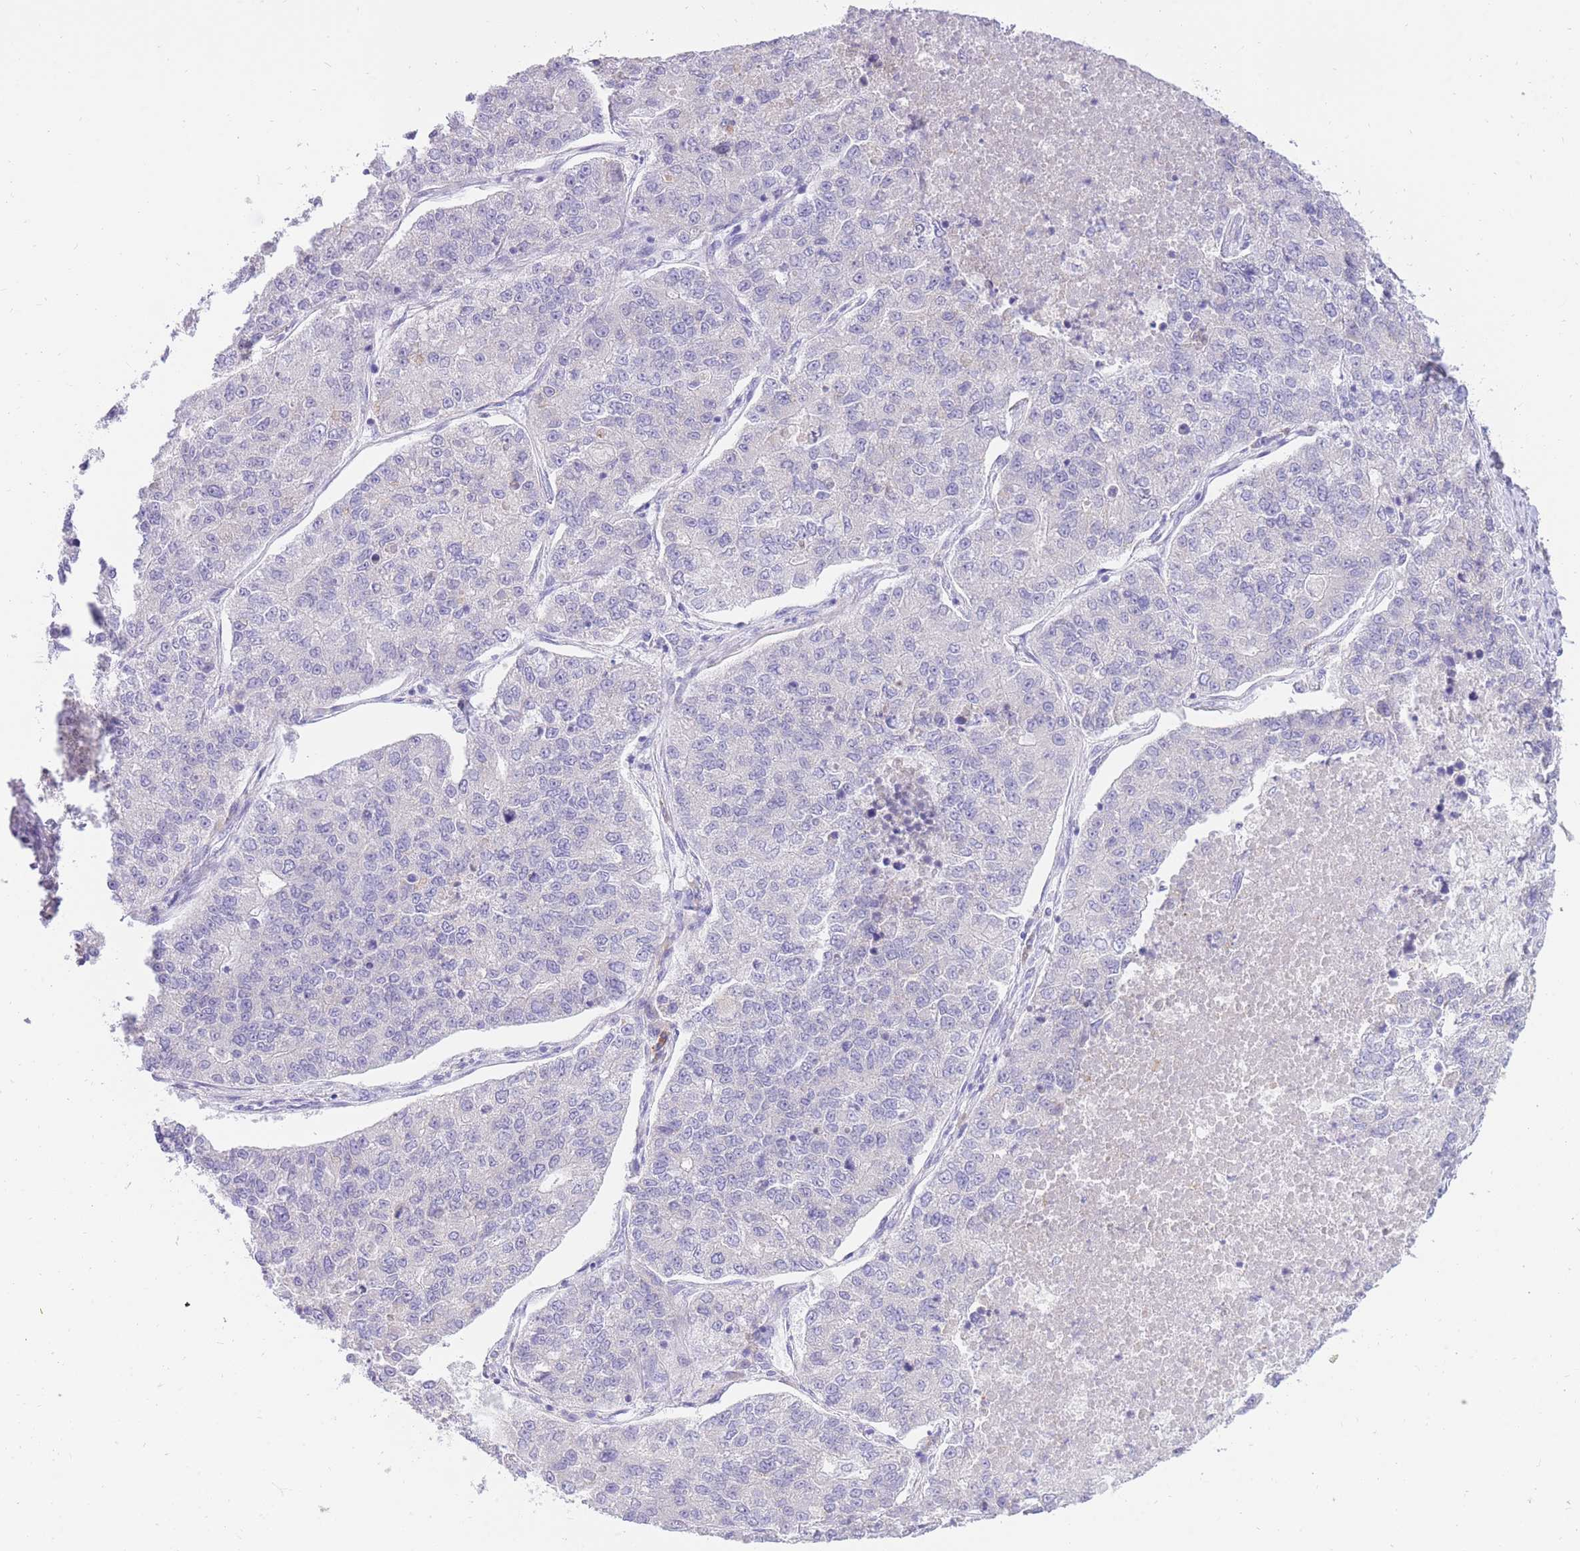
{"staining": {"intensity": "negative", "quantity": "none", "location": "none"}, "tissue": "lung cancer", "cell_type": "Tumor cells", "image_type": "cancer", "snomed": [{"axis": "morphology", "description": "Adenocarcinoma, NOS"}, {"axis": "topography", "description": "Lung"}], "caption": "Tumor cells show no significant protein expression in lung adenocarcinoma.", "gene": "SSUH2", "patient": {"sex": "male", "age": 49}}